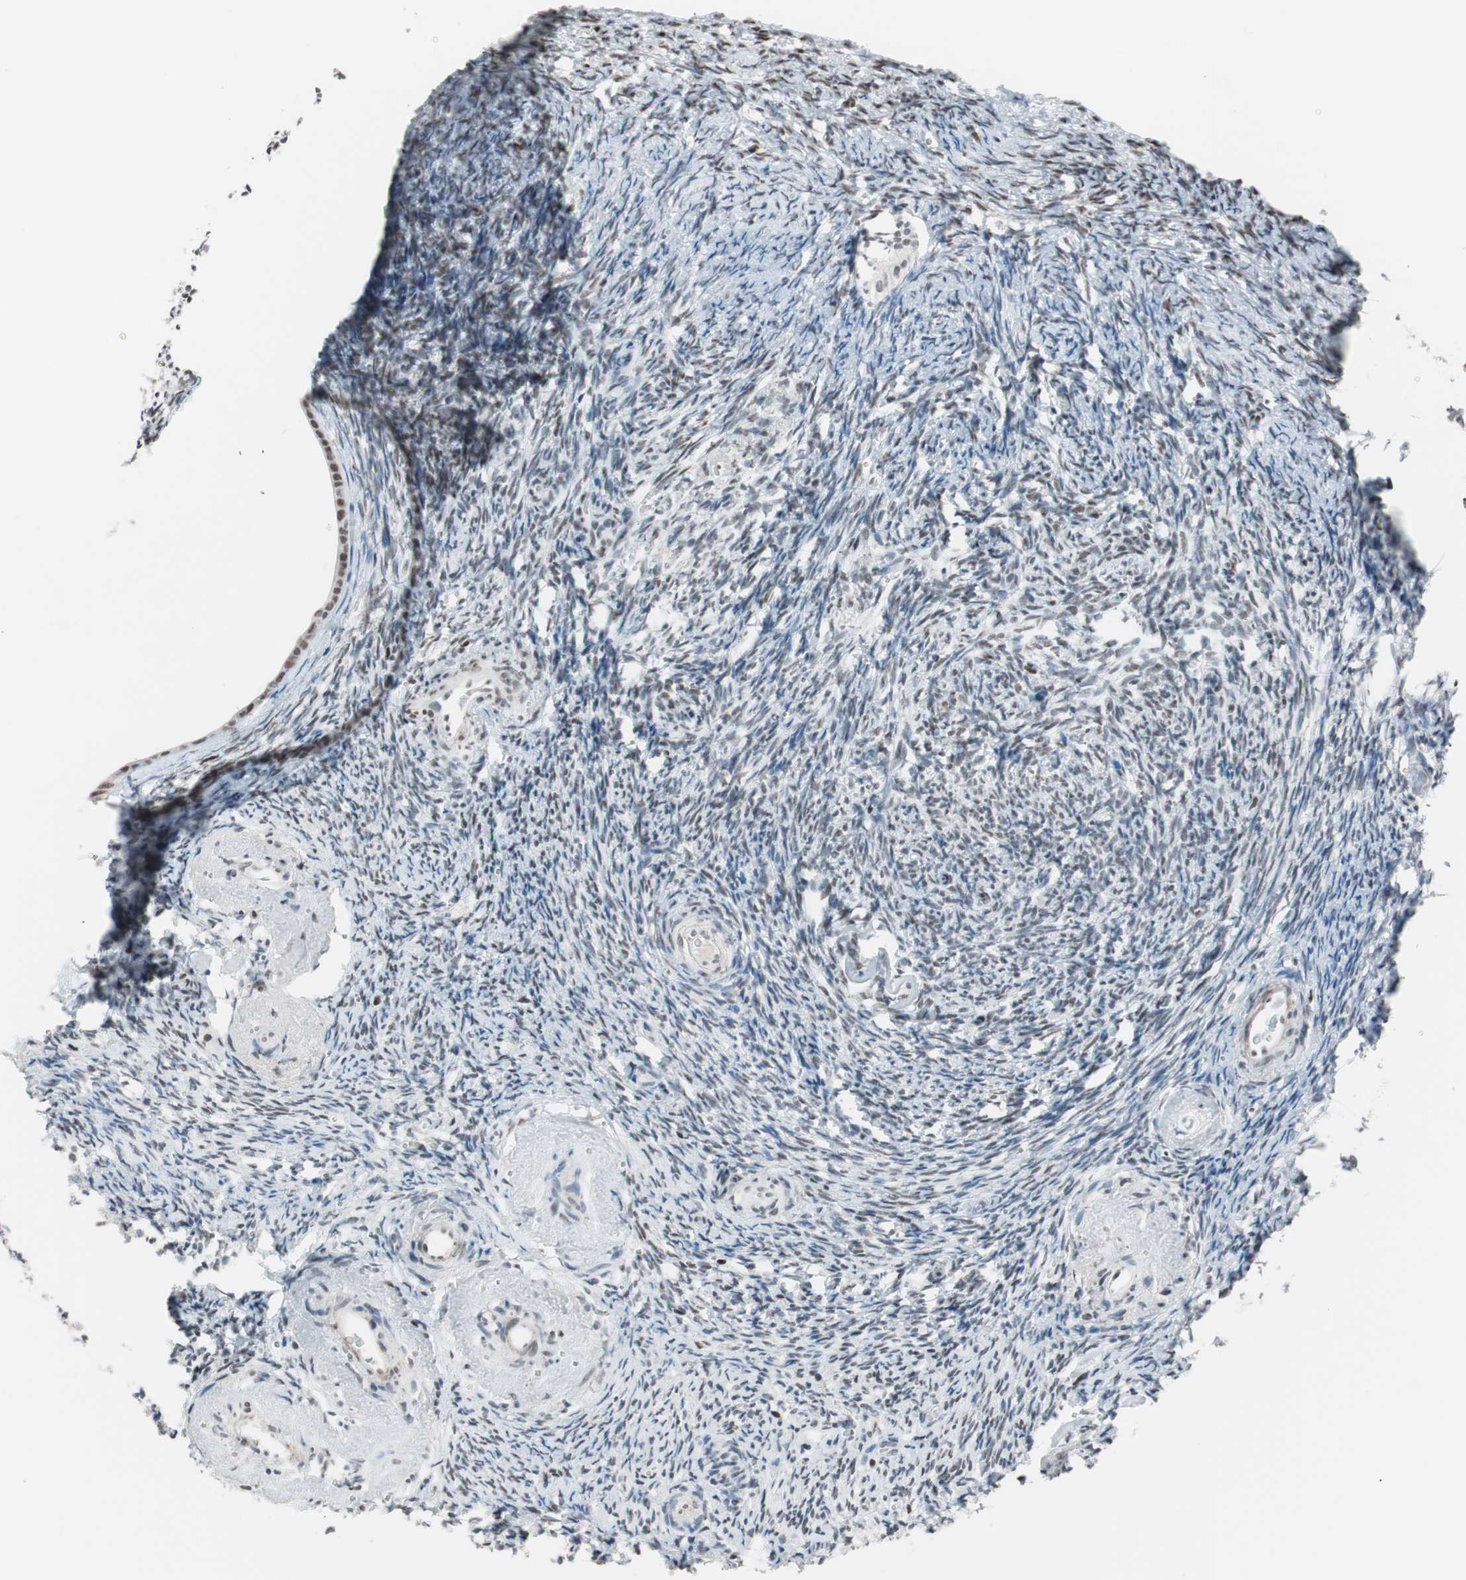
{"staining": {"intensity": "weak", "quantity": "25%-75%", "location": "nuclear"}, "tissue": "ovary", "cell_type": "Ovarian stroma cells", "image_type": "normal", "snomed": [{"axis": "morphology", "description": "Normal tissue, NOS"}, {"axis": "topography", "description": "Ovary"}], "caption": "Weak nuclear positivity for a protein is appreciated in approximately 25%-75% of ovarian stroma cells of benign ovary using IHC.", "gene": "ARID1A", "patient": {"sex": "female", "age": 60}}